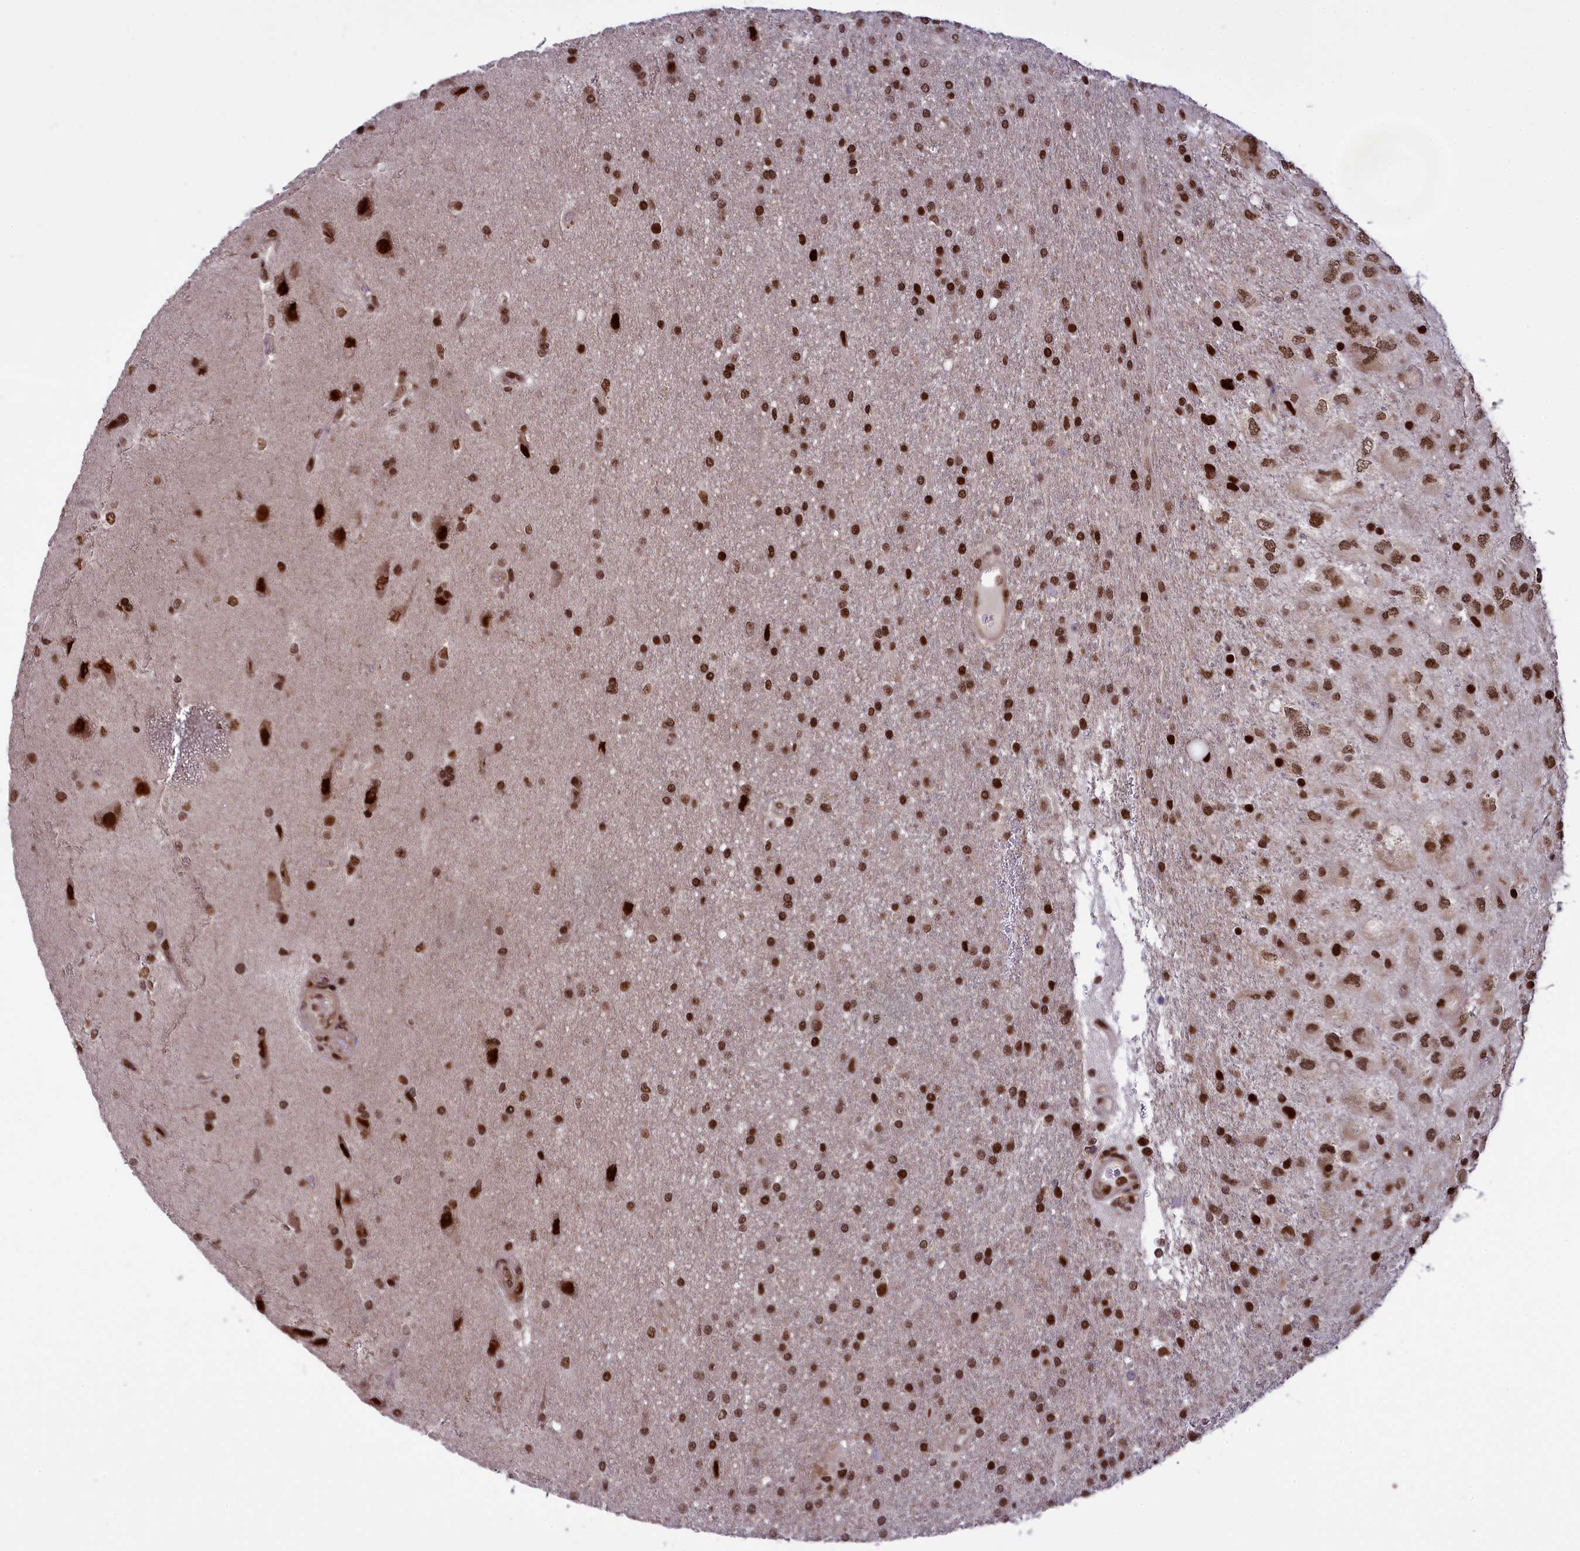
{"staining": {"intensity": "strong", "quantity": ">75%", "location": "nuclear"}, "tissue": "glioma", "cell_type": "Tumor cells", "image_type": "cancer", "snomed": [{"axis": "morphology", "description": "Glioma, malignant, Low grade"}, {"axis": "topography", "description": "Brain"}], "caption": "Glioma tissue demonstrates strong nuclear positivity in about >75% of tumor cells", "gene": "RELB", "patient": {"sex": "male", "age": 66}}